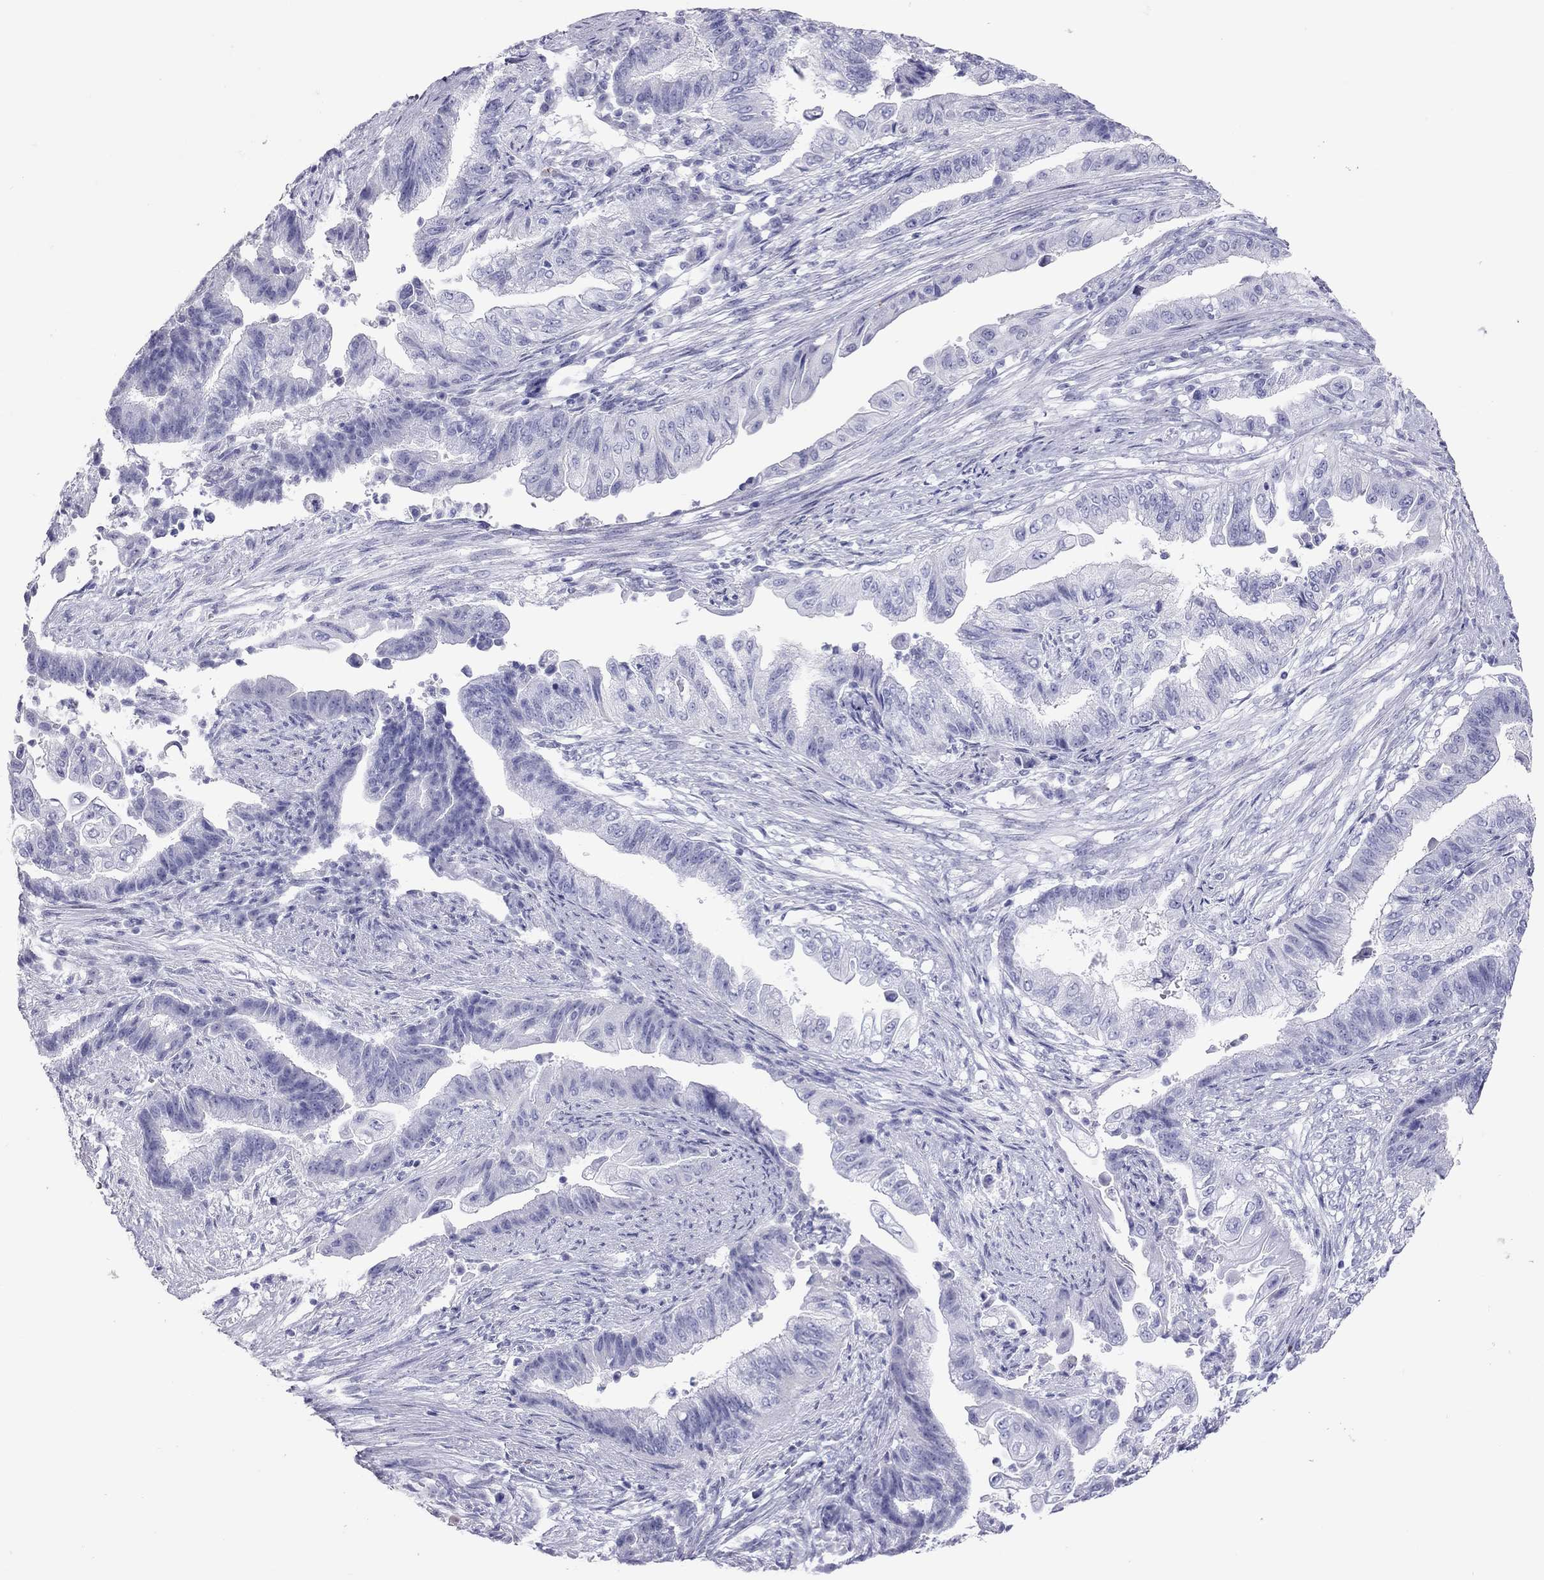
{"staining": {"intensity": "negative", "quantity": "none", "location": "none"}, "tissue": "endometrial cancer", "cell_type": "Tumor cells", "image_type": "cancer", "snomed": [{"axis": "morphology", "description": "Adenocarcinoma, NOS"}, {"axis": "topography", "description": "Uterus"}, {"axis": "topography", "description": "Endometrium"}], "caption": "Human endometrial cancer (adenocarcinoma) stained for a protein using immunohistochemistry (IHC) shows no positivity in tumor cells.", "gene": "STAG3", "patient": {"sex": "female", "age": 54}}